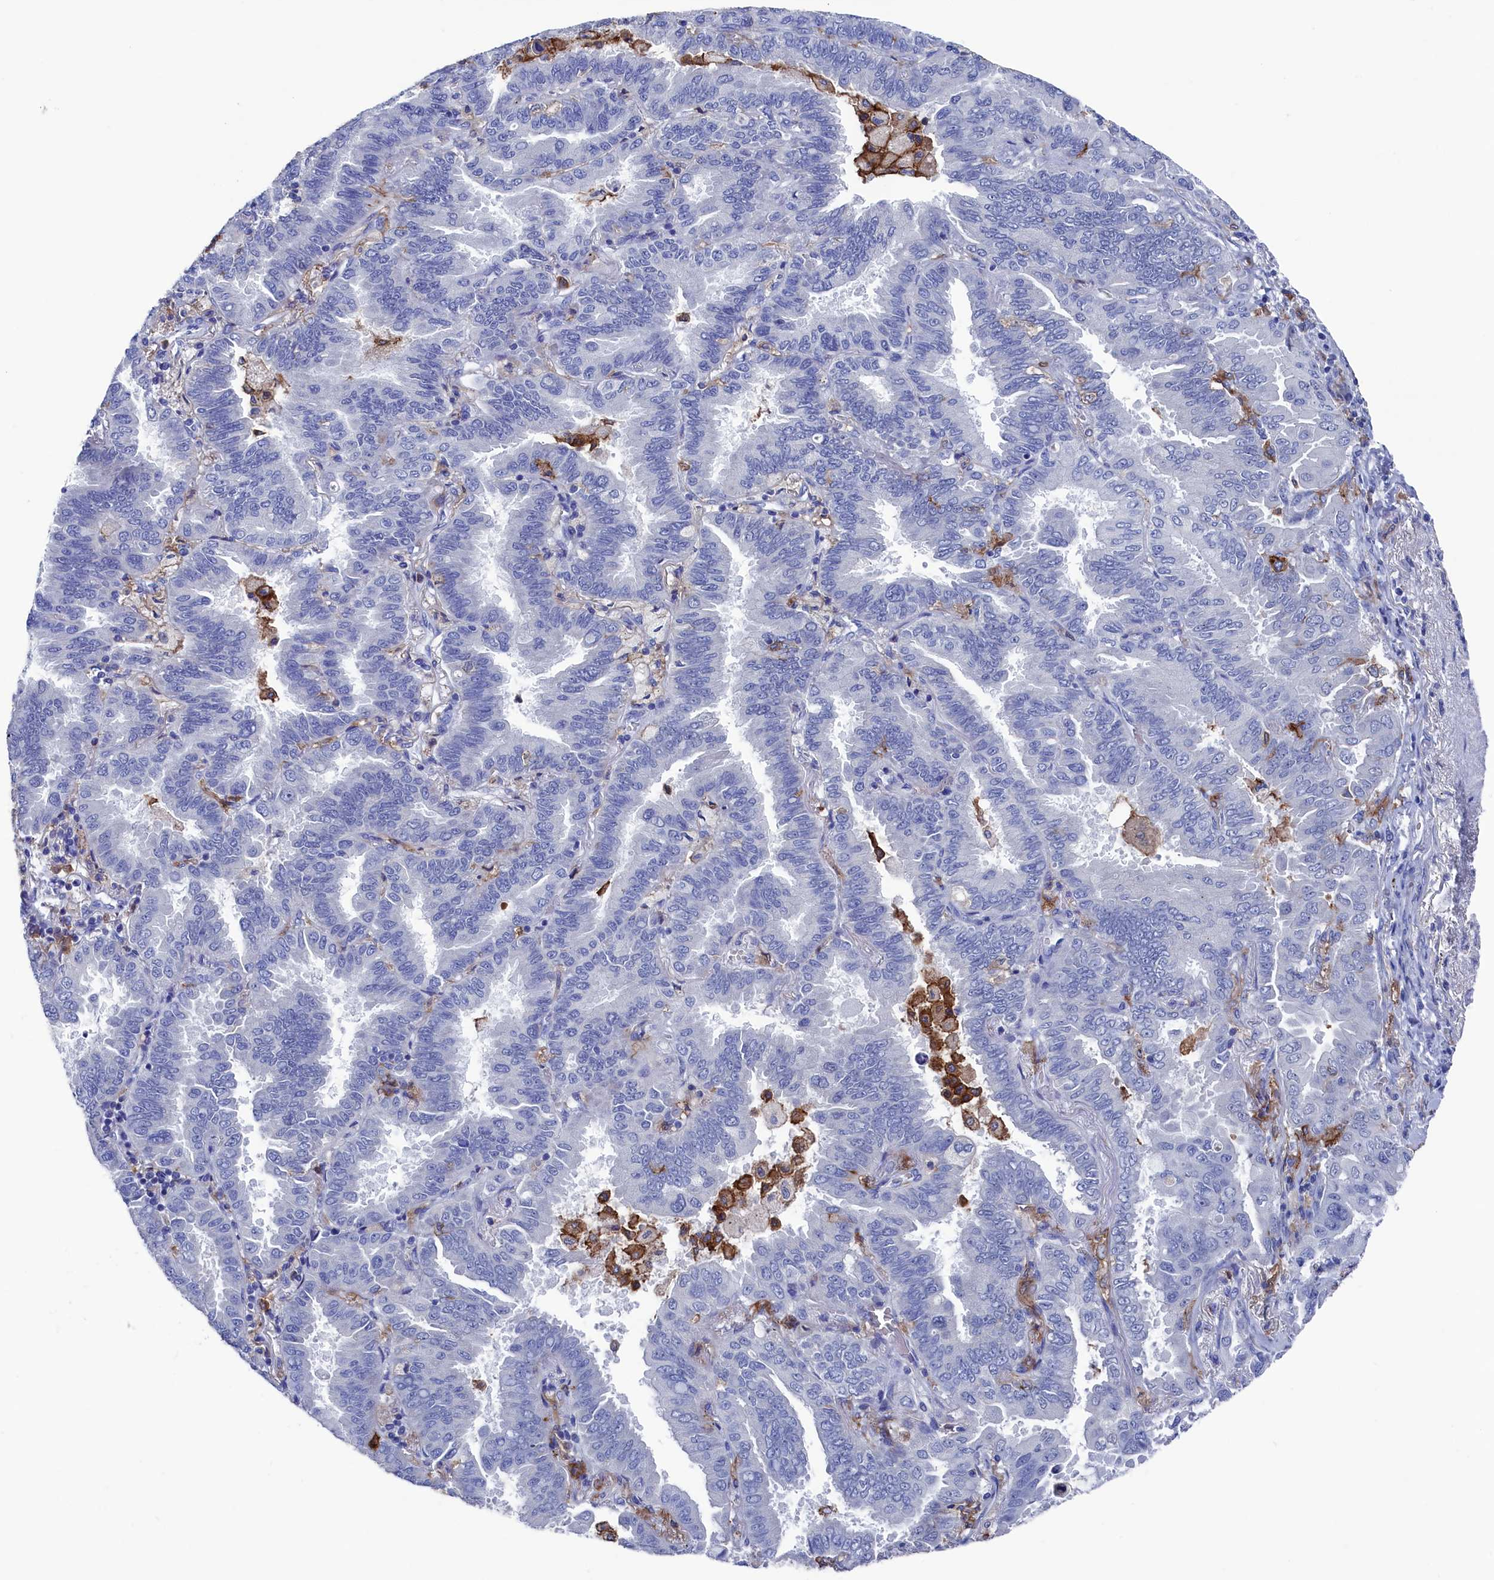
{"staining": {"intensity": "negative", "quantity": "none", "location": "none"}, "tissue": "lung cancer", "cell_type": "Tumor cells", "image_type": "cancer", "snomed": [{"axis": "morphology", "description": "Adenocarcinoma, NOS"}, {"axis": "topography", "description": "Lung"}], "caption": "Tumor cells are negative for protein expression in human lung cancer.", "gene": "TYROBP", "patient": {"sex": "male", "age": 64}}